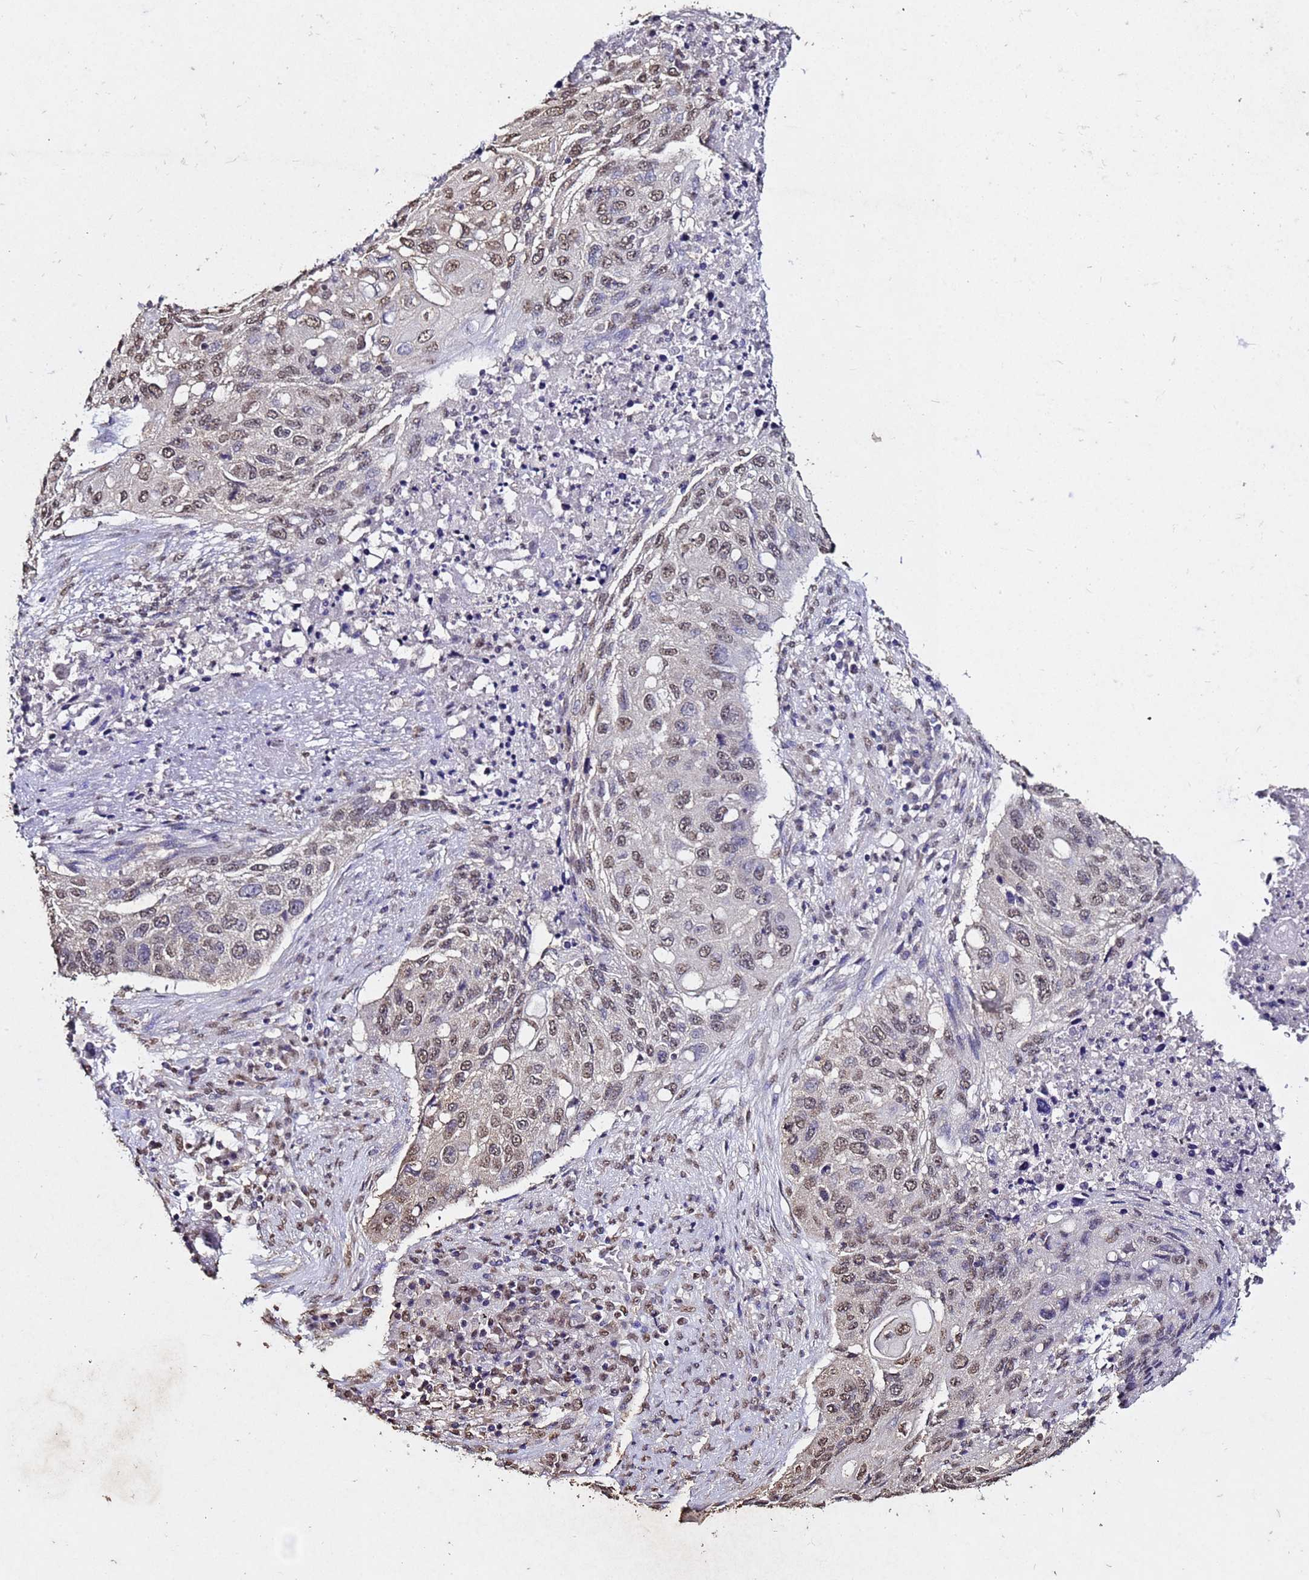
{"staining": {"intensity": "moderate", "quantity": ">75%", "location": "nuclear"}, "tissue": "lung cancer", "cell_type": "Tumor cells", "image_type": "cancer", "snomed": [{"axis": "morphology", "description": "Squamous cell carcinoma, NOS"}, {"axis": "topography", "description": "Lung"}], "caption": "There is medium levels of moderate nuclear expression in tumor cells of lung squamous cell carcinoma, as demonstrated by immunohistochemical staining (brown color).", "gene": "MYOCD", "patient": {"sex": "female", "age": 63}}